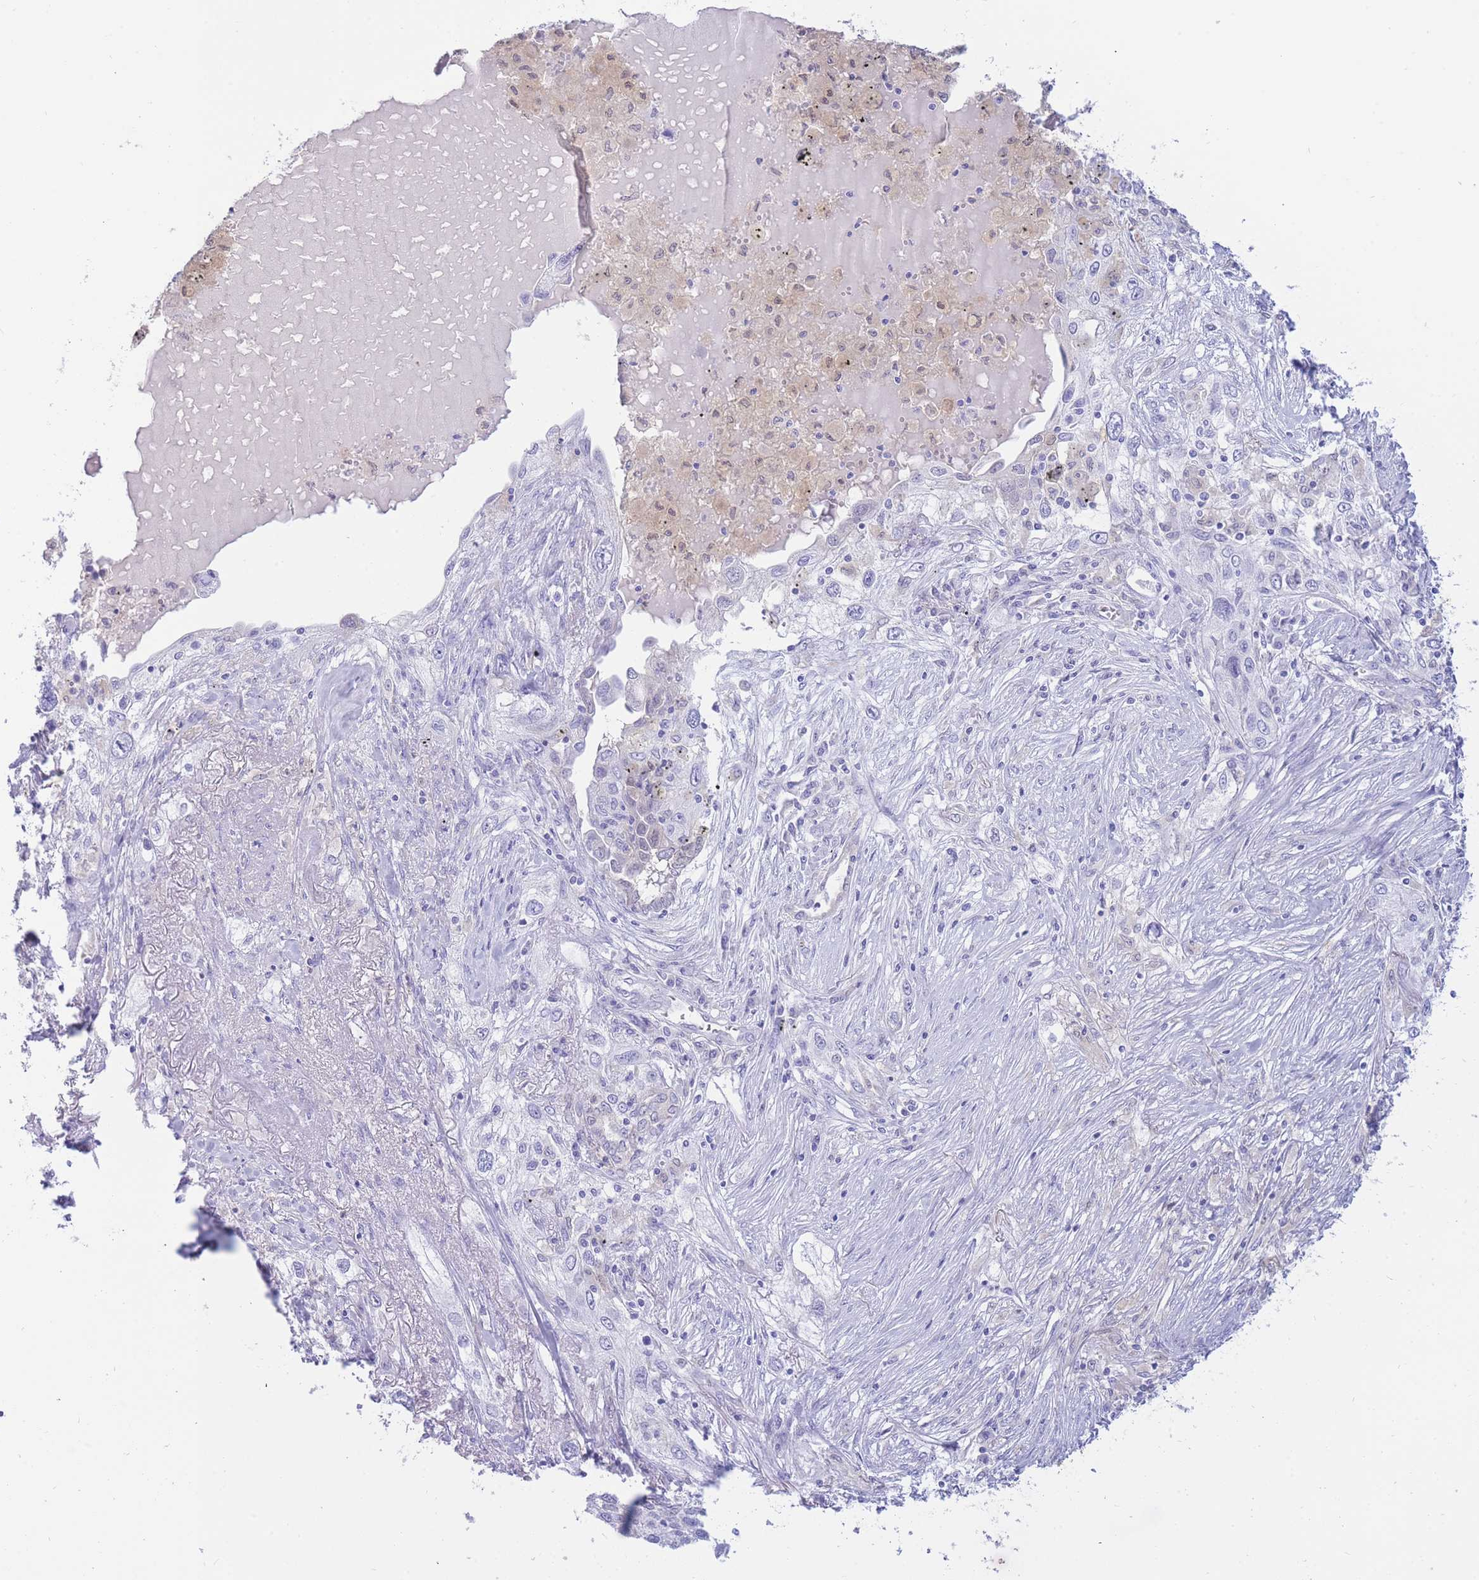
{"staining": {"intensity": "negative", "quantity": "none", "location": "none"}, "tissue": "lung cancer", "cell_type": "Tumor cells", "image_type": "cancer", "snomed": [{"axis": "morphology", "description": "Squamous cell carcinoma, NOS"}, {"axis": "topography", "description": "Lung"}], "caption": "An IHC photomicrograph of lung cancer (squamous cell carcinoma) is shown. There is no staining in tumor cells of lung cancer (squamous cell carcinoma).", "gene": "SULT1A1", "patient": {"sex": "female", "age": 69}}